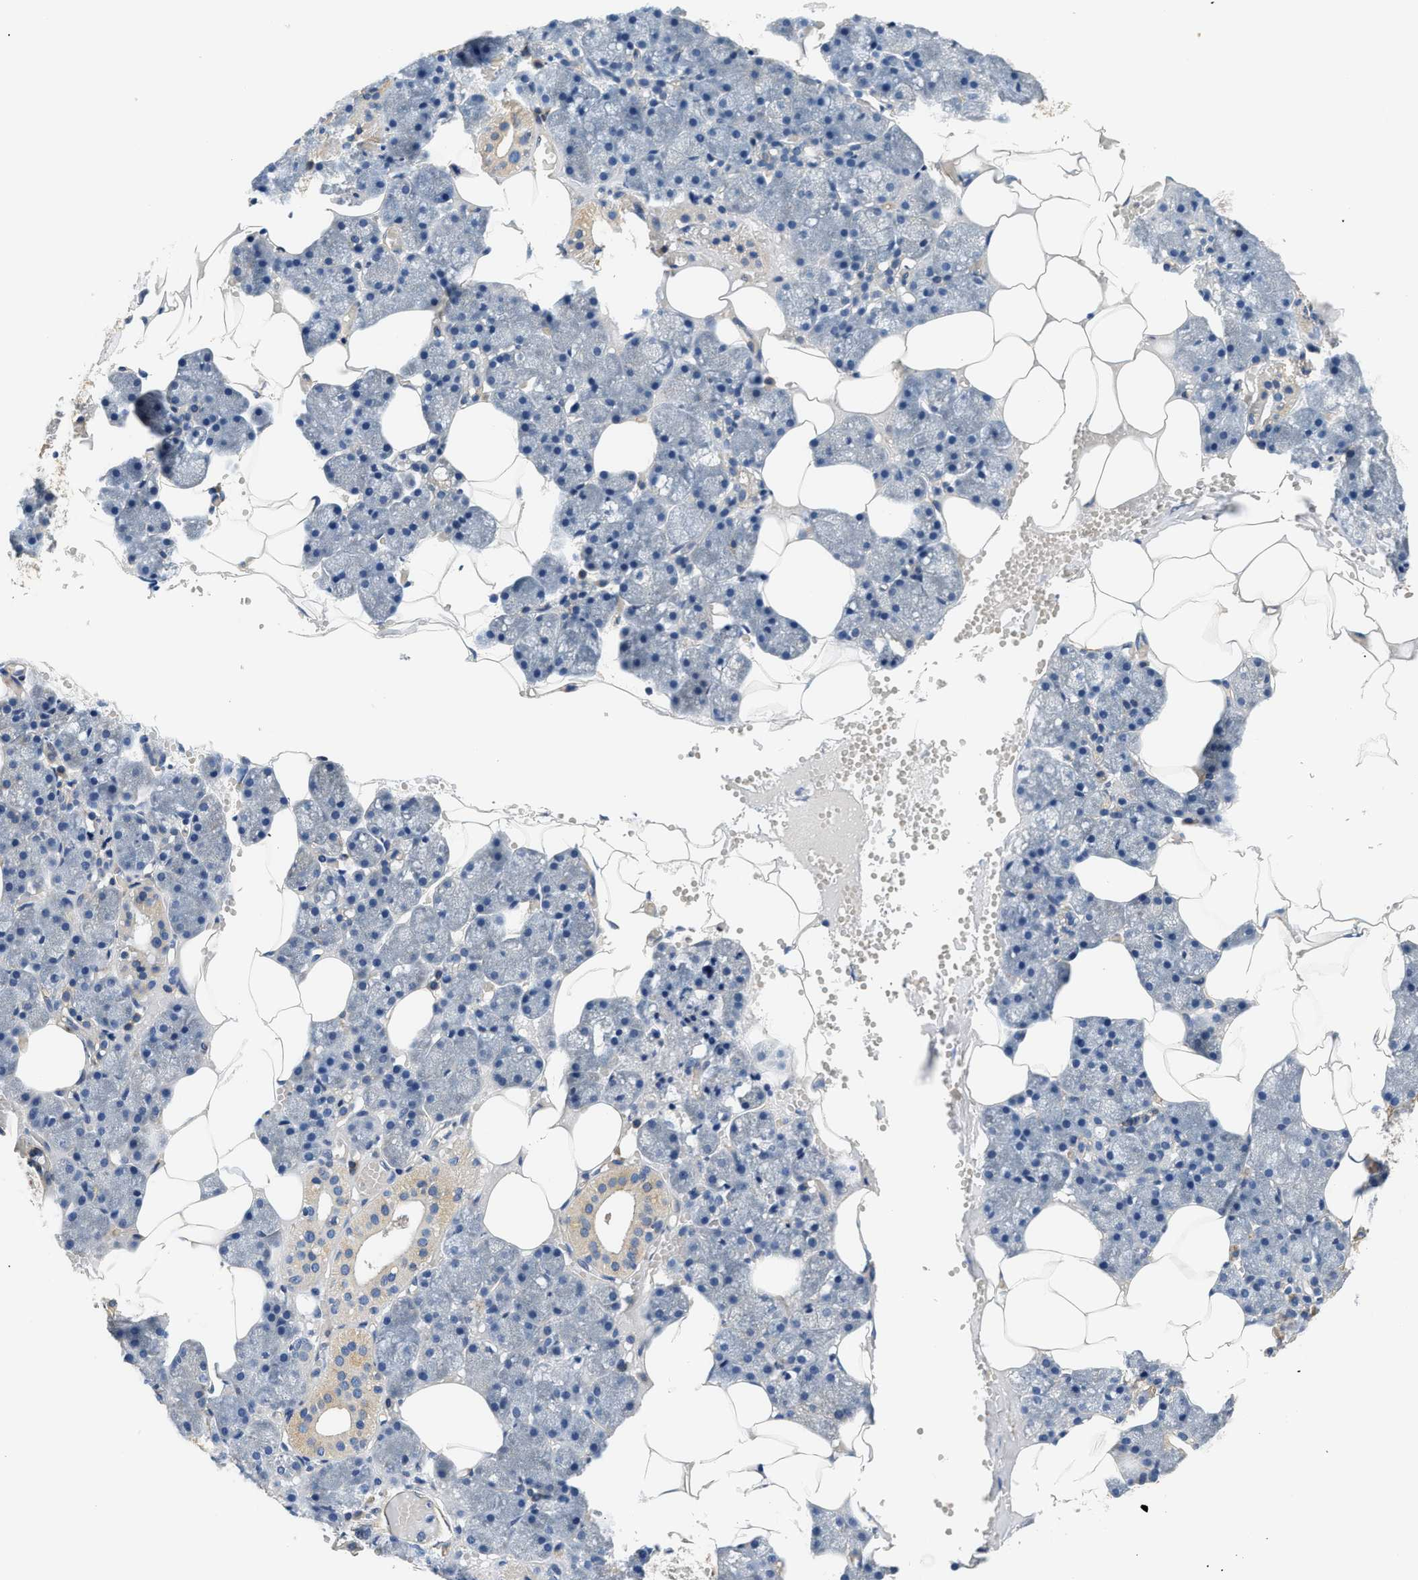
{"staining": {"intensity": "weak", "quantity": "25%-75%", "location": "cytoplasmic/membranous"}, "tissue": "salivary gland", "cell_type": "Glandular cells", "image_type": "normal", "snomed": [{"axis": "morphology", "description": "Normal tissue, NOS"}, {"axis": "topography", "description": "Salivary gland"}], "caption": "Protein staining of benign salivary gland exhibits weak cytoplasmic/membranous positivity in approximately 25%-75% of glandular cells. Nuclei are stained in blue.", "gene": "CSDE1", "patient": {"sex": "male", "age": 62}}